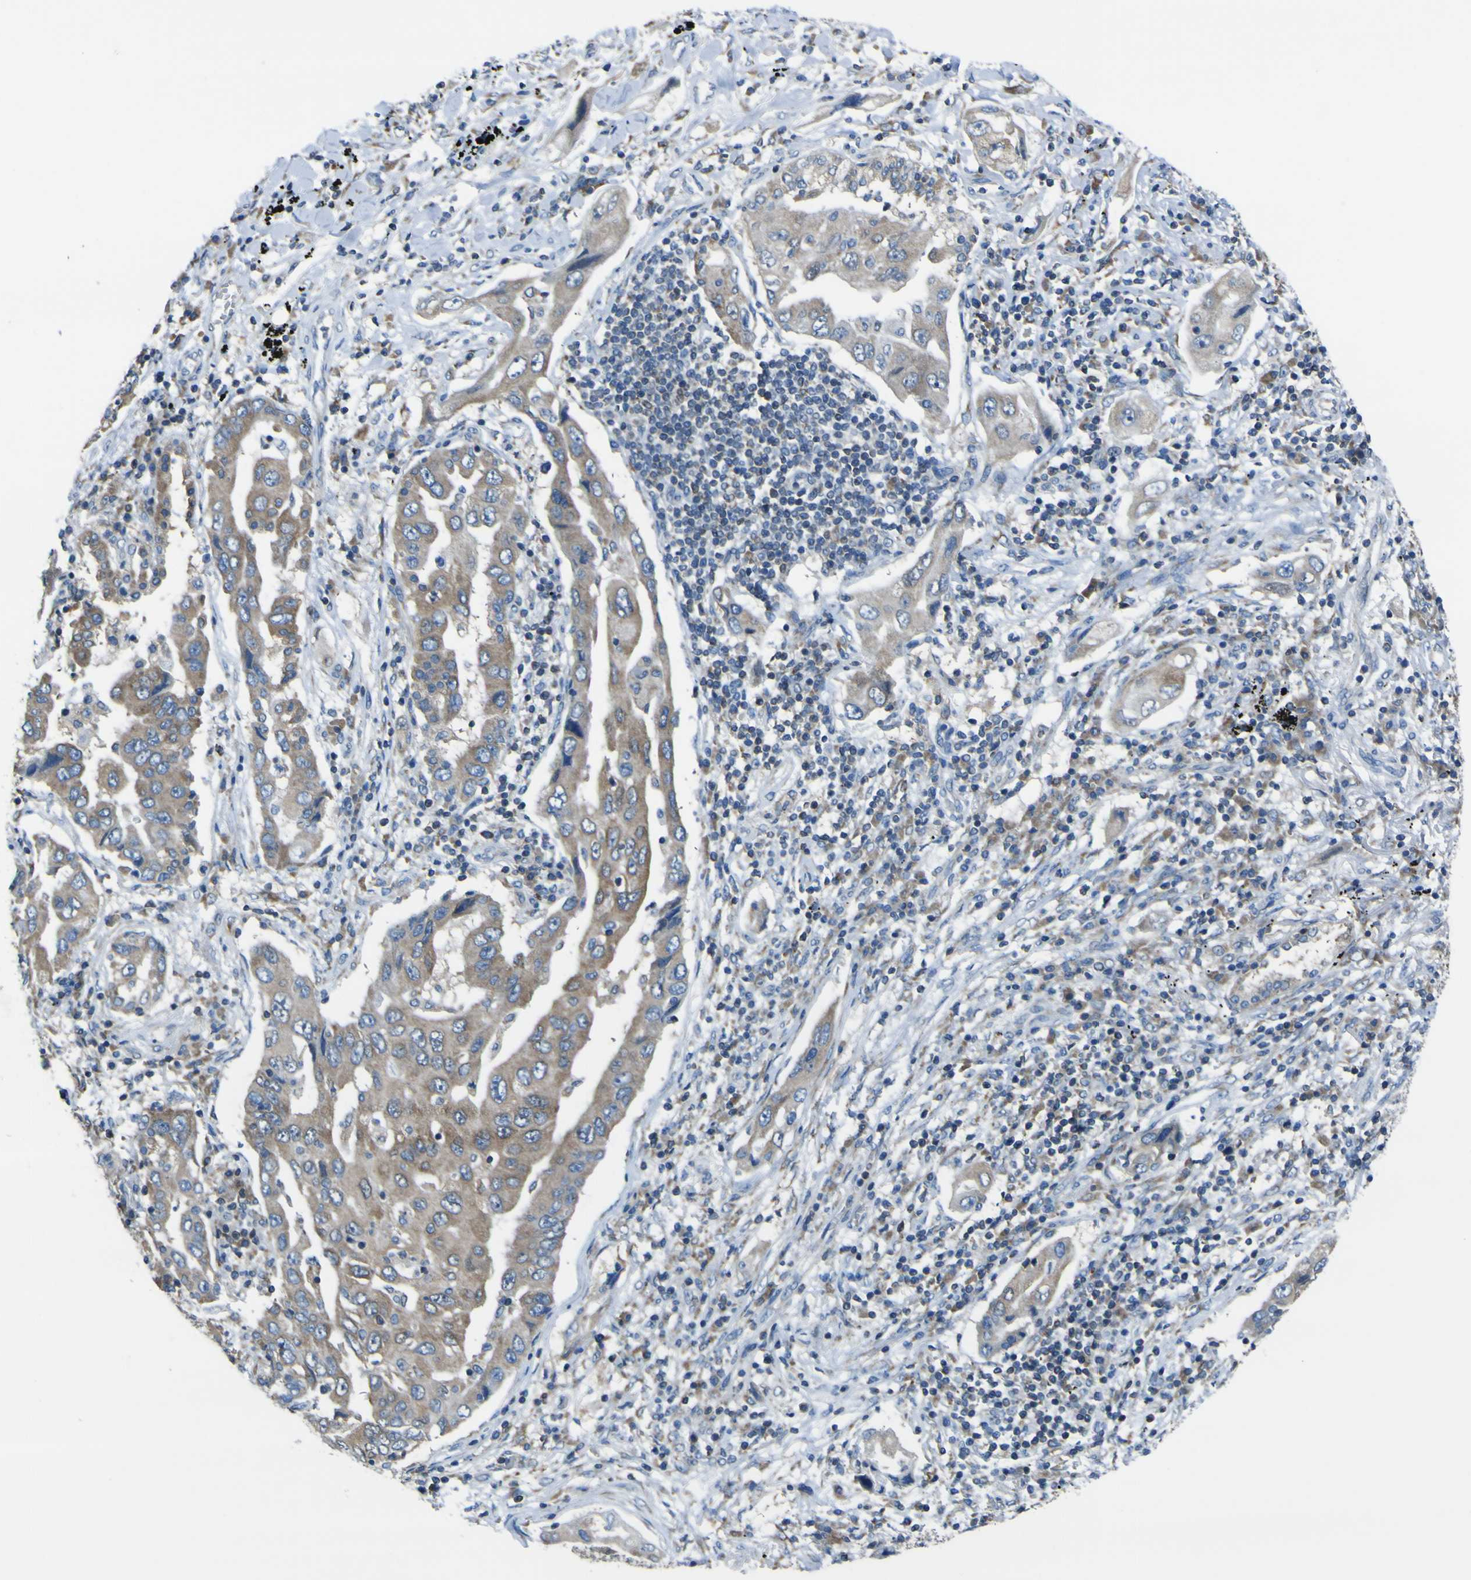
{"staining": {"intensity": "moderate", "quantity": ">75%", "location": "cytoplasmic/membranous"}, "tissue": "lung cancer", "cell_type": "Tumor cells", "image_type": "cancer", "snomed": [{"axis": "morphology", "description": "Adenocarcinoma, NOS"}, {"axis": "topography", "description": "Lung"}], "caption": "A brown stain highlights moderate cytoplasmic/membranous staining of a protein in human lung cancer tumor cells.", "gene": "STIM1", "patient": {"sex": "female", "age": 65}}